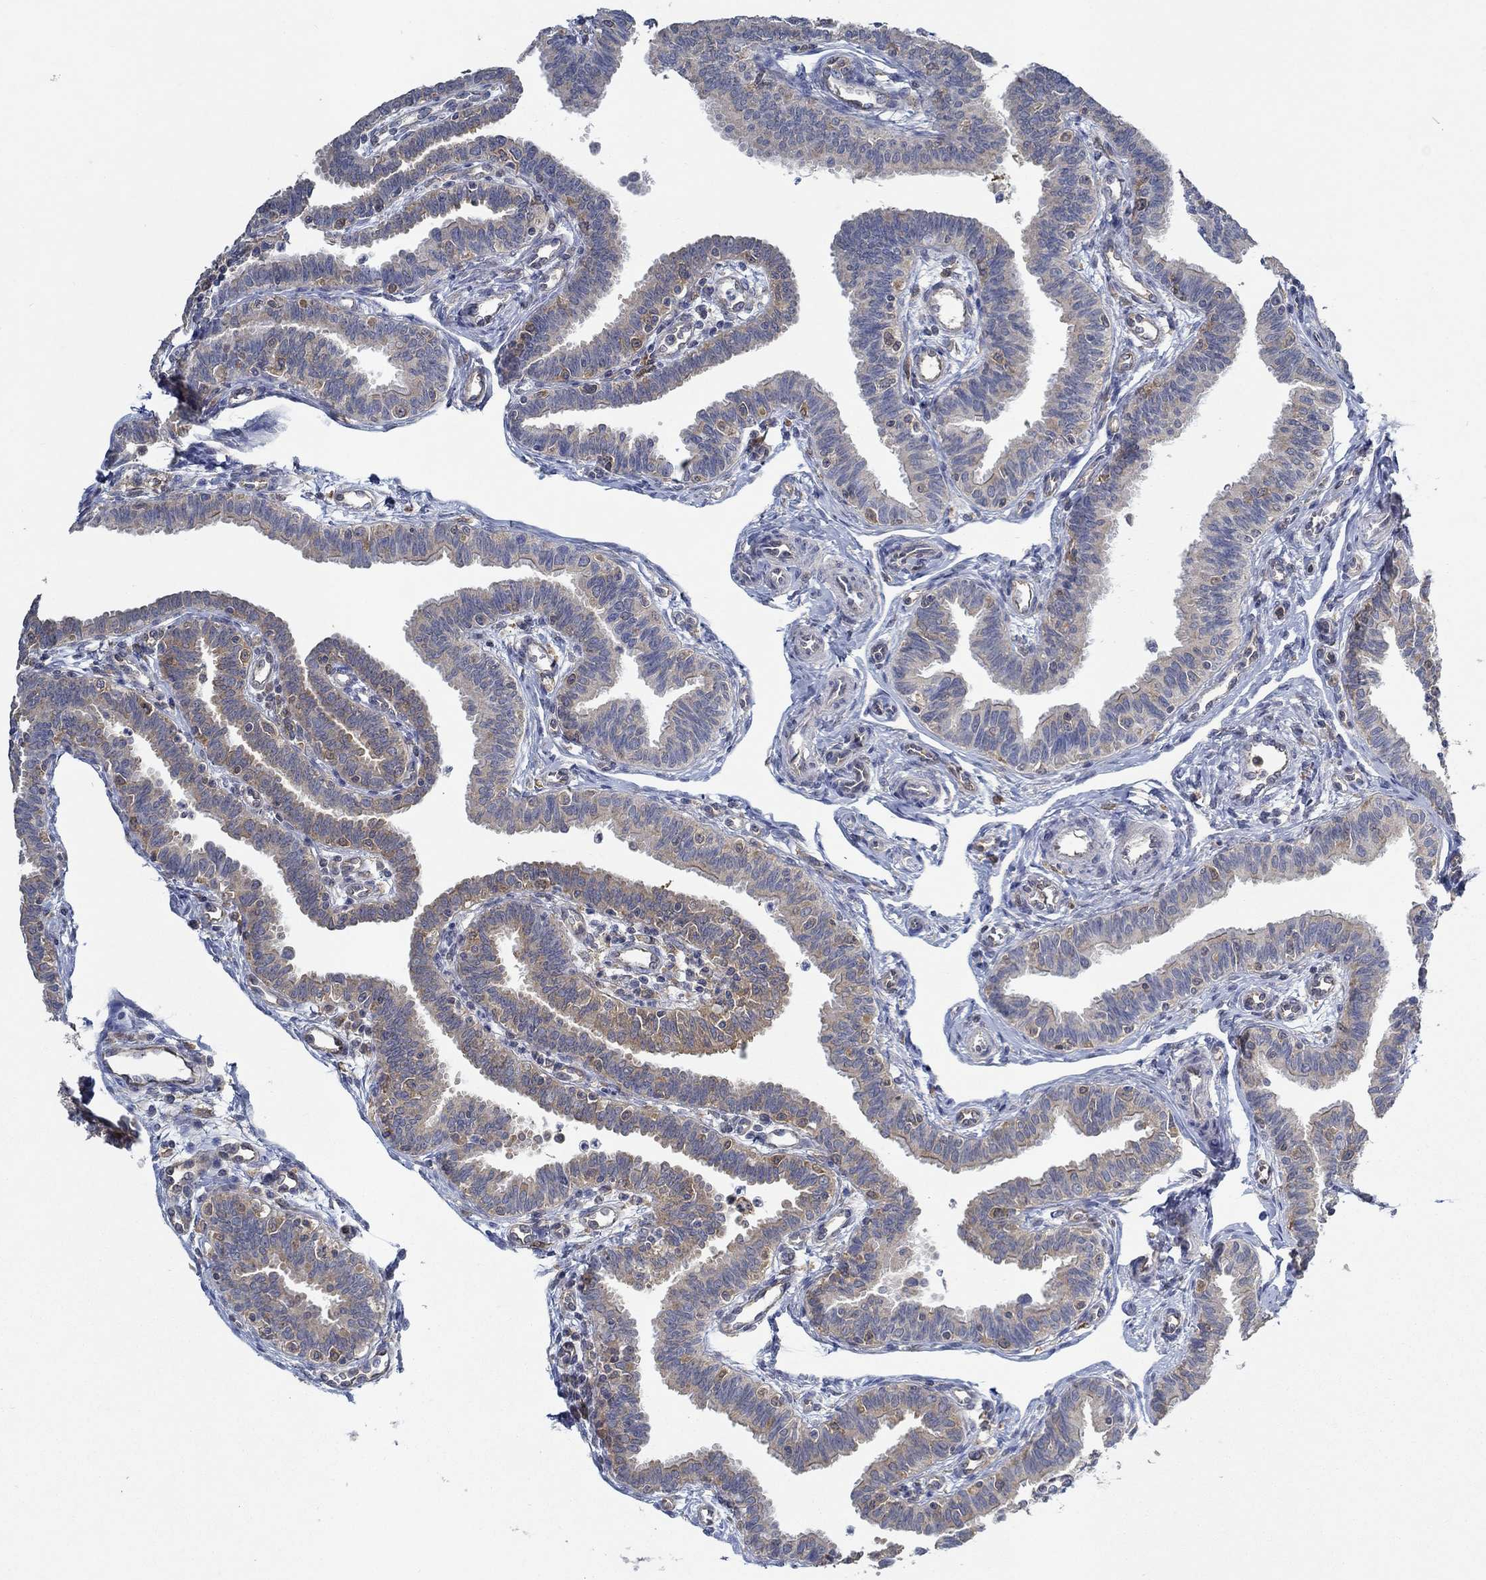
{"staining": {"intensity": "moderate", "quantity": "25%-75%", "location": "cytoplasmic/membranous"}, "tissue": "fallopian tube", "cell_type": "Glandular cells", "image_type": "normal", "snomed": [{"axis": "morphology", "description": "Normal tissue, NOS"}, {"axis": "topography", "description": "Fallopian tube"}], "caption": "Brown immunohistochemical staining in unremarkable fallopian tube shows moderate cytoplasmic/membranous expression in approximately 25%-75% of glandular cells. (DAB (3,3'-diaminobenzidine) IHC, brown staining for protein, blue staining for nuclei).", "gene": "MTHFR", "patient": {"sex": "female", "age": 36}}